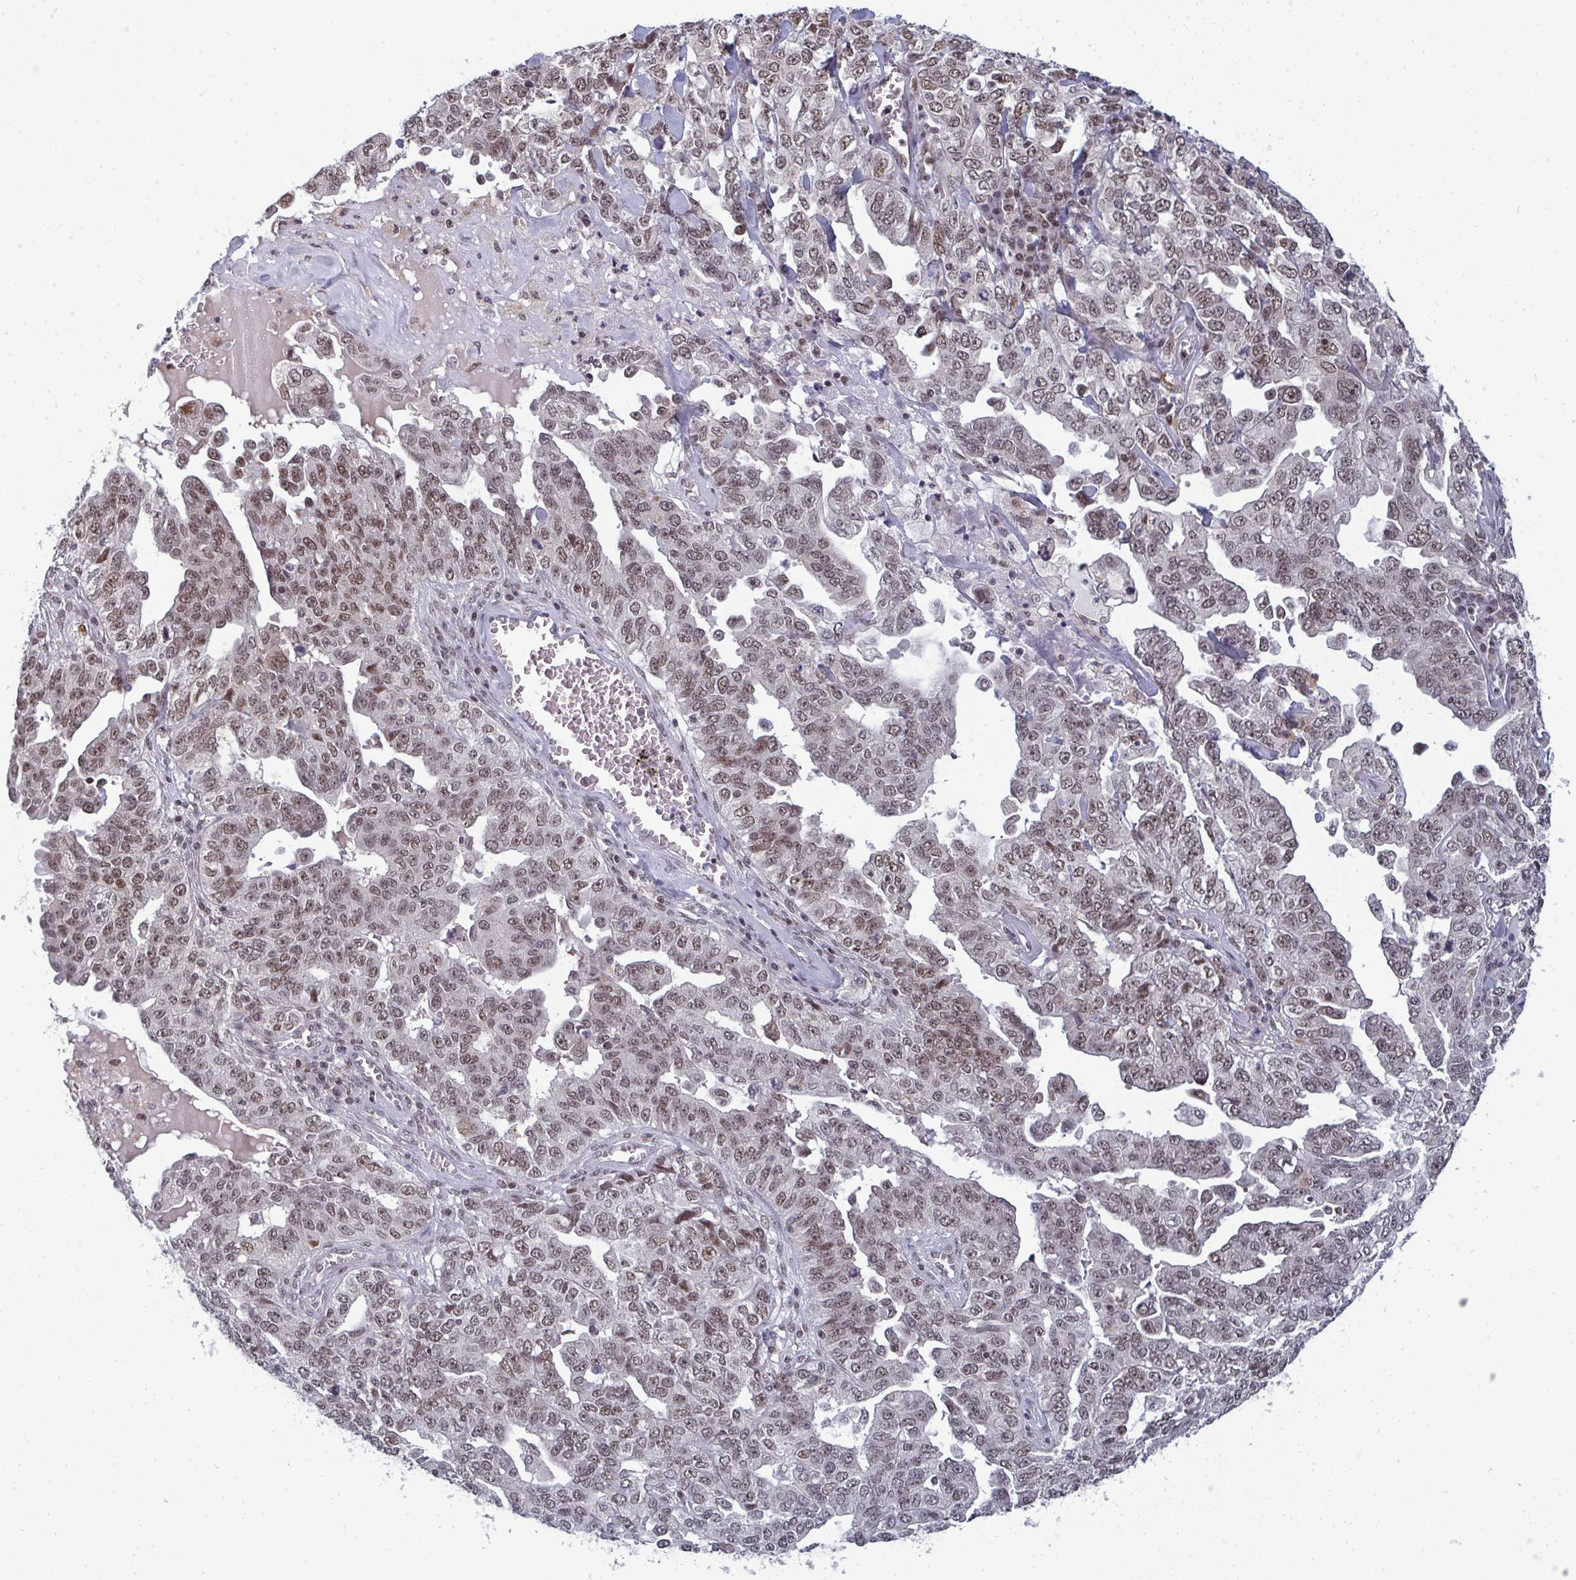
{"staining": {"intensity": "moderate", "quantity": ">75%", "location": "nuclear"}, "tissue": "ovarian cancer", "cell_type": "Tumor cells", "image_type": "cancer", "snomed": [{"axis": "morphology", "description": "Carcinoma, endometroid"}, {"axis": "topography", "description": "Ovary"}], "caption": "Immunohistochemical staining of ovarian cancer displays medium levels of moderate nuclear protein expression in approximately >75% of tumor cells.", "gene": "ATF1", "patient": {"sex": "female", "age": 62}}